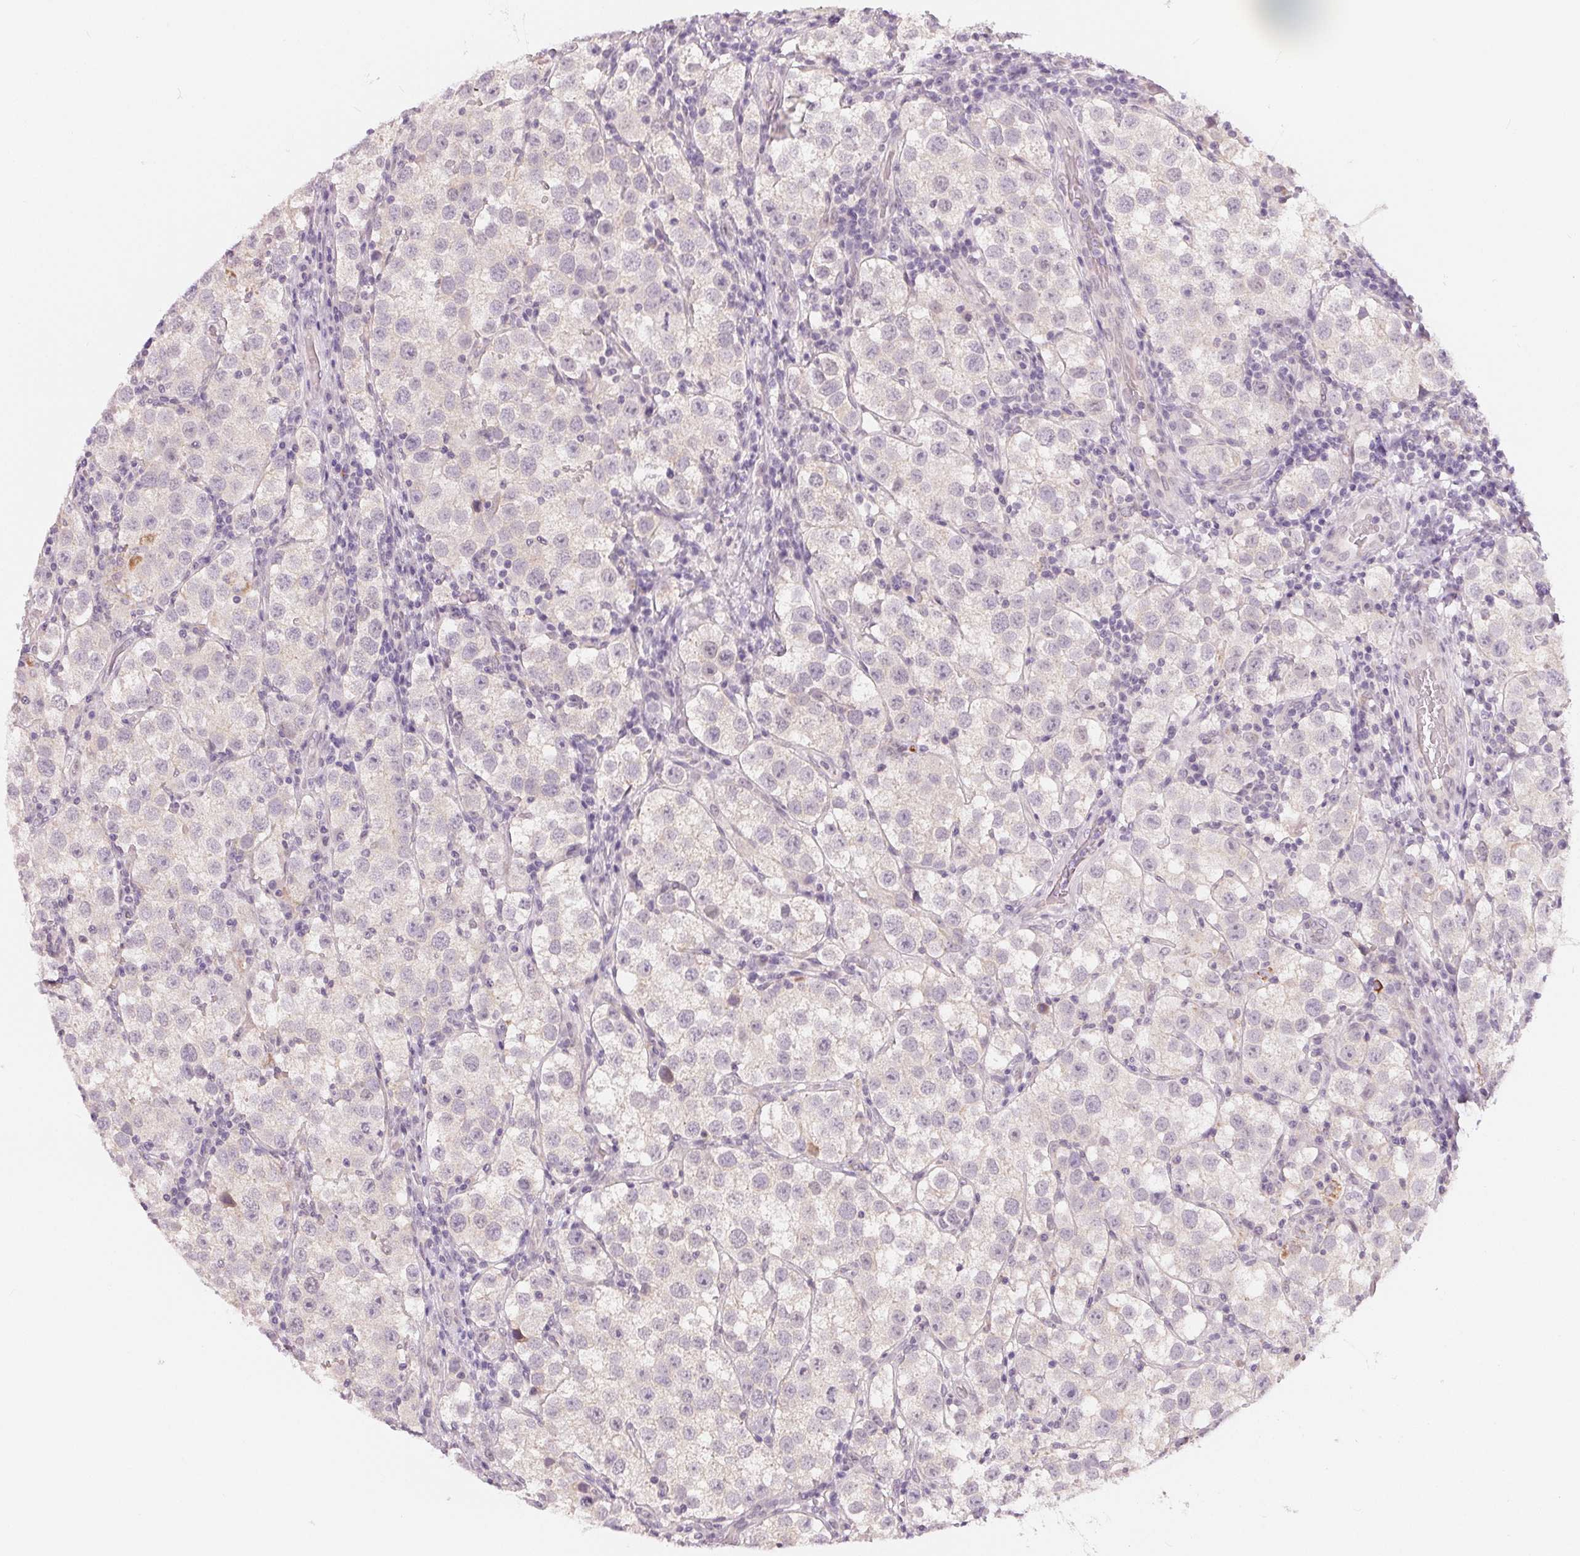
{"staining": {"intensity": "negative", "quantity": "none", "location": "none"}, "tissue": "testis cancer", "cell_type": "Tumor cells", "image_type": "cancer", "snomed": [{"axis": "morphology", "description": "Seminoma, NOS"}, {"axis": "topography", "description": "Testis"}], "caption": "There is no significant positivity in tumor cells of testis cancer.", "gene": "CFC1", "patient": {"sex": "male", "age": 37}}